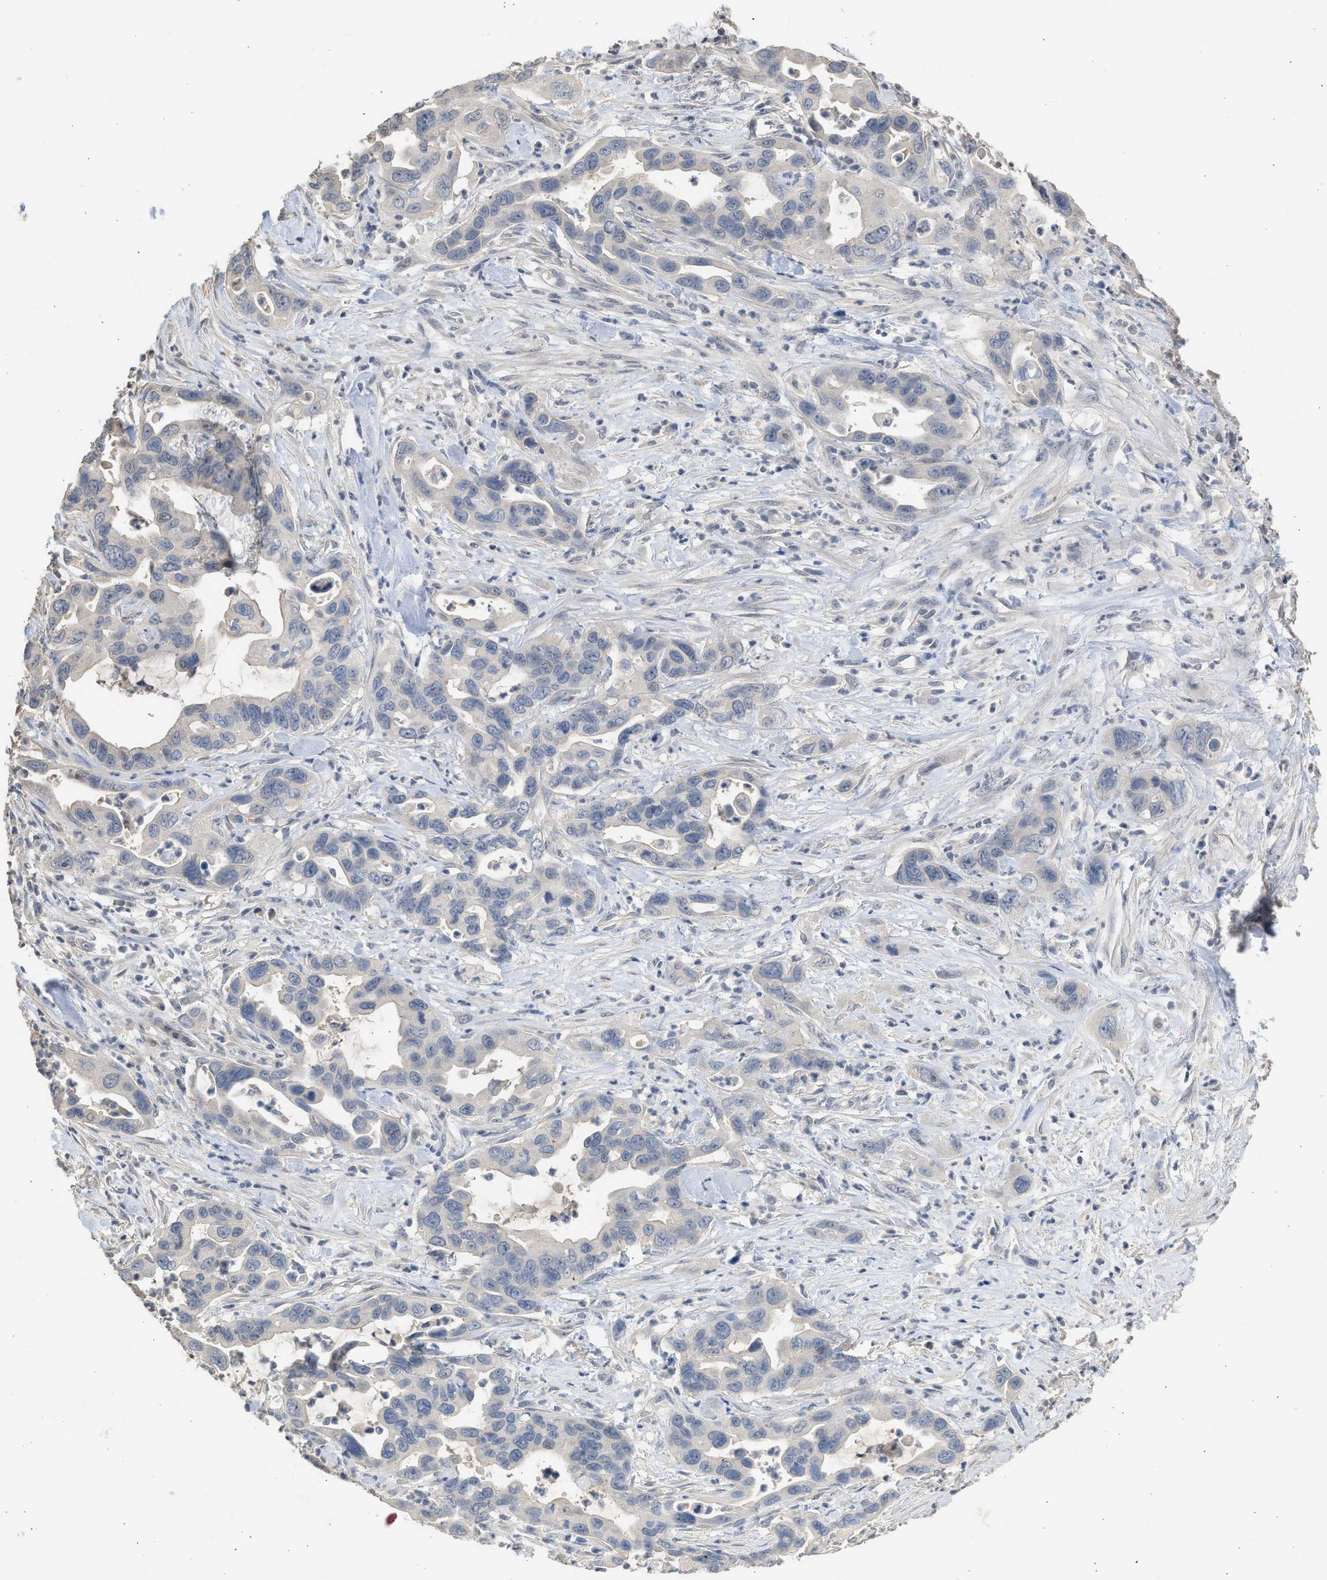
{"staining": {"intensity": "negative", "quantity": "none", "location": "none"}, "tissue": "pancreatic cancer", "cell_type": "Tumor cells", "image_type": "cancer", "snomed": [{"axis": "morphology", "description": "Adenocarcinoma, NOS"}, {"axis": "topography", "description": "Pancreas"}], "caption": "Tumor cells are negative for protein expression in human pancreatic adenocarcinoma. Brightfield microscopy of IHC stained with DAB (brown) and hematoxylin (blue), captured at high magnification.", "gene": "SULT2A1", "patient": {"sex": "female", "age": 70}}